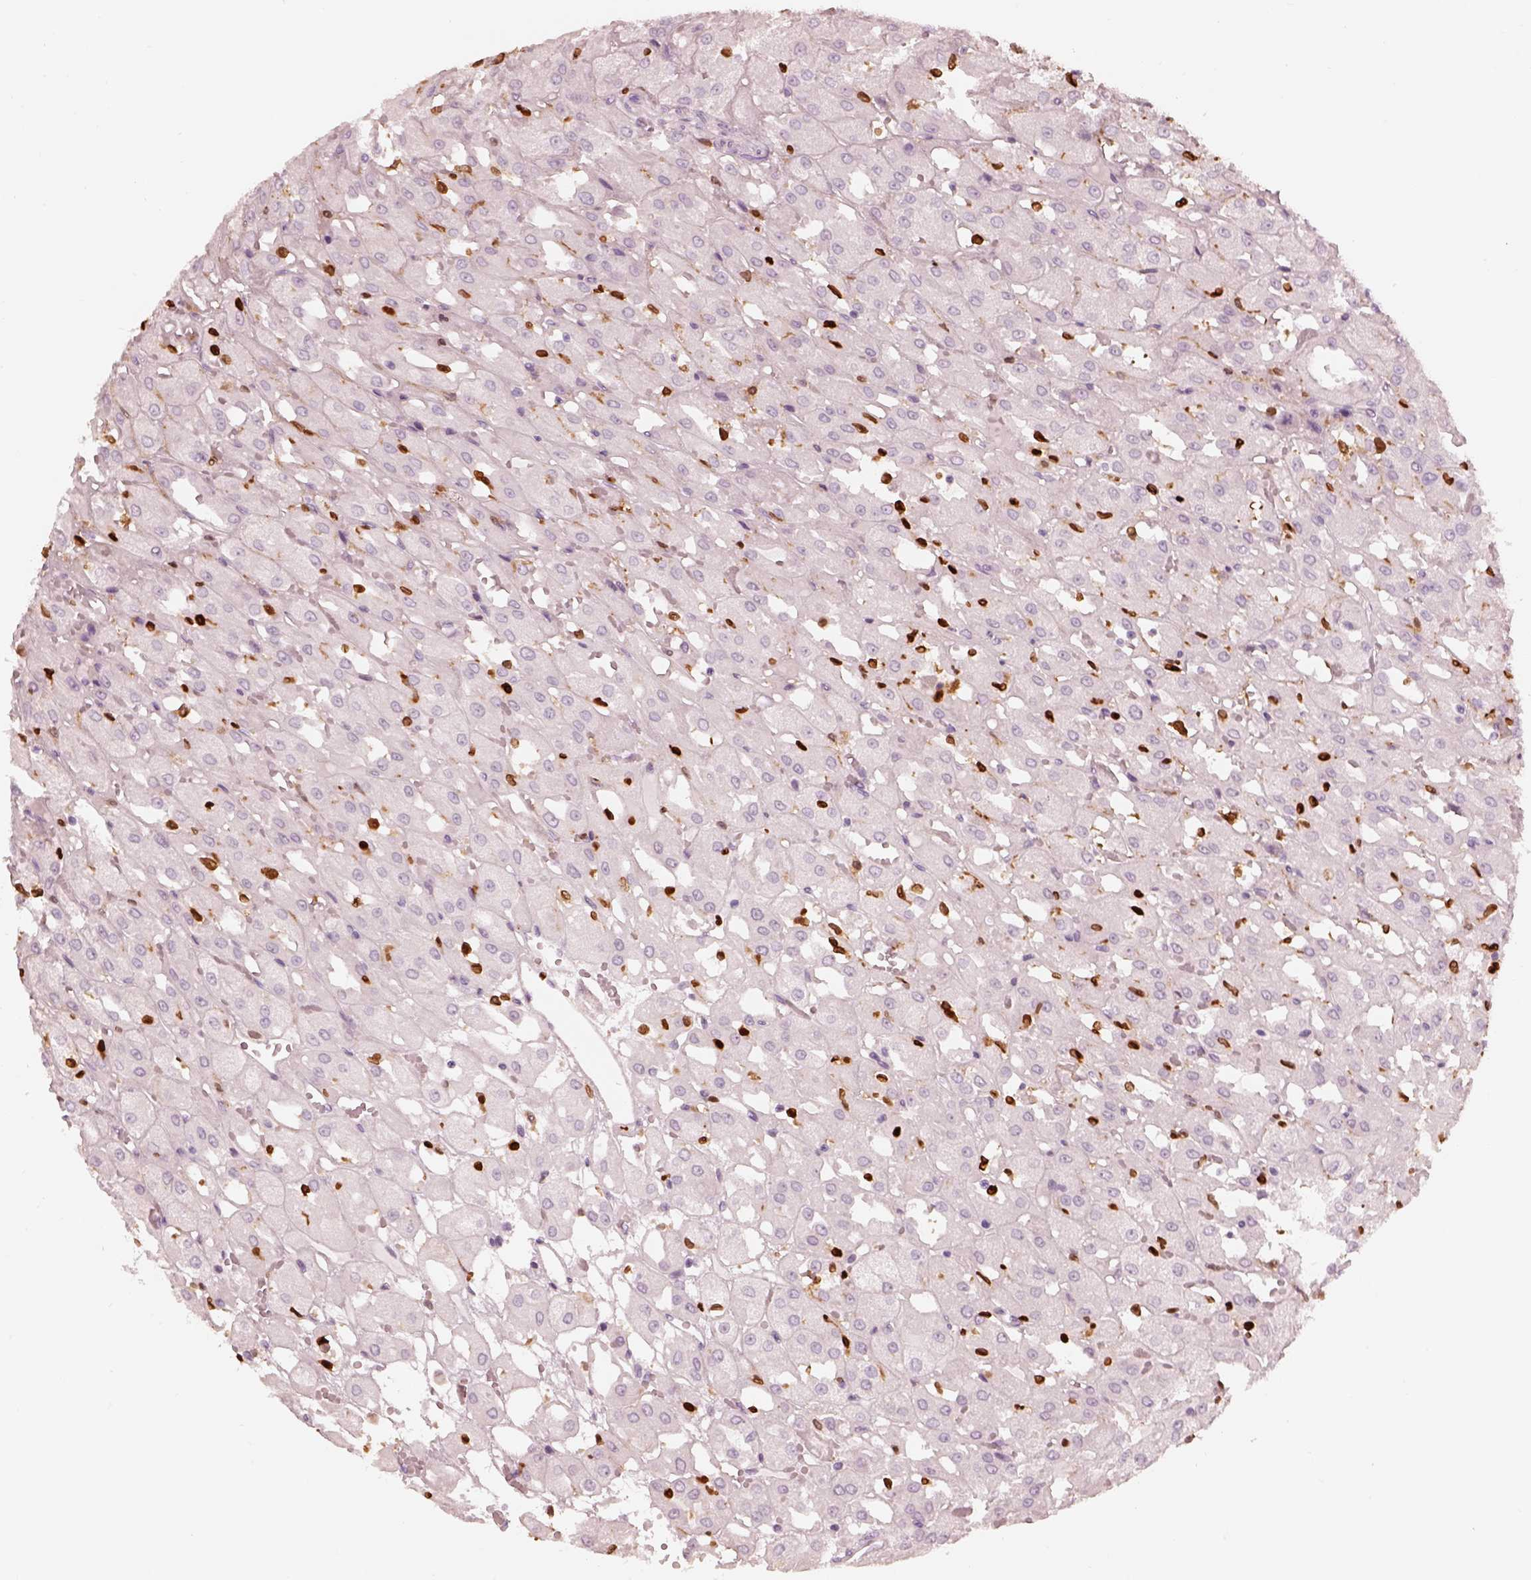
{"staining": {"intensity": "negative", "quantity": "none", "location": "none"}, "tissue": "renal cancer", "cell_type": "Tumor cells", "image_type": "cancer", "snomed": [{"axis": "morphology", "description": "Adenocarcinoma, NOS"}, {"axis": "topography", "description": "Kidney"}], "caption": "Immunohistochemistry of human adenocarcinoma (renal) shows no staining in tumor cells.", "gene": "ALOX5", "patient": {"sex": "male", "age": 72}}